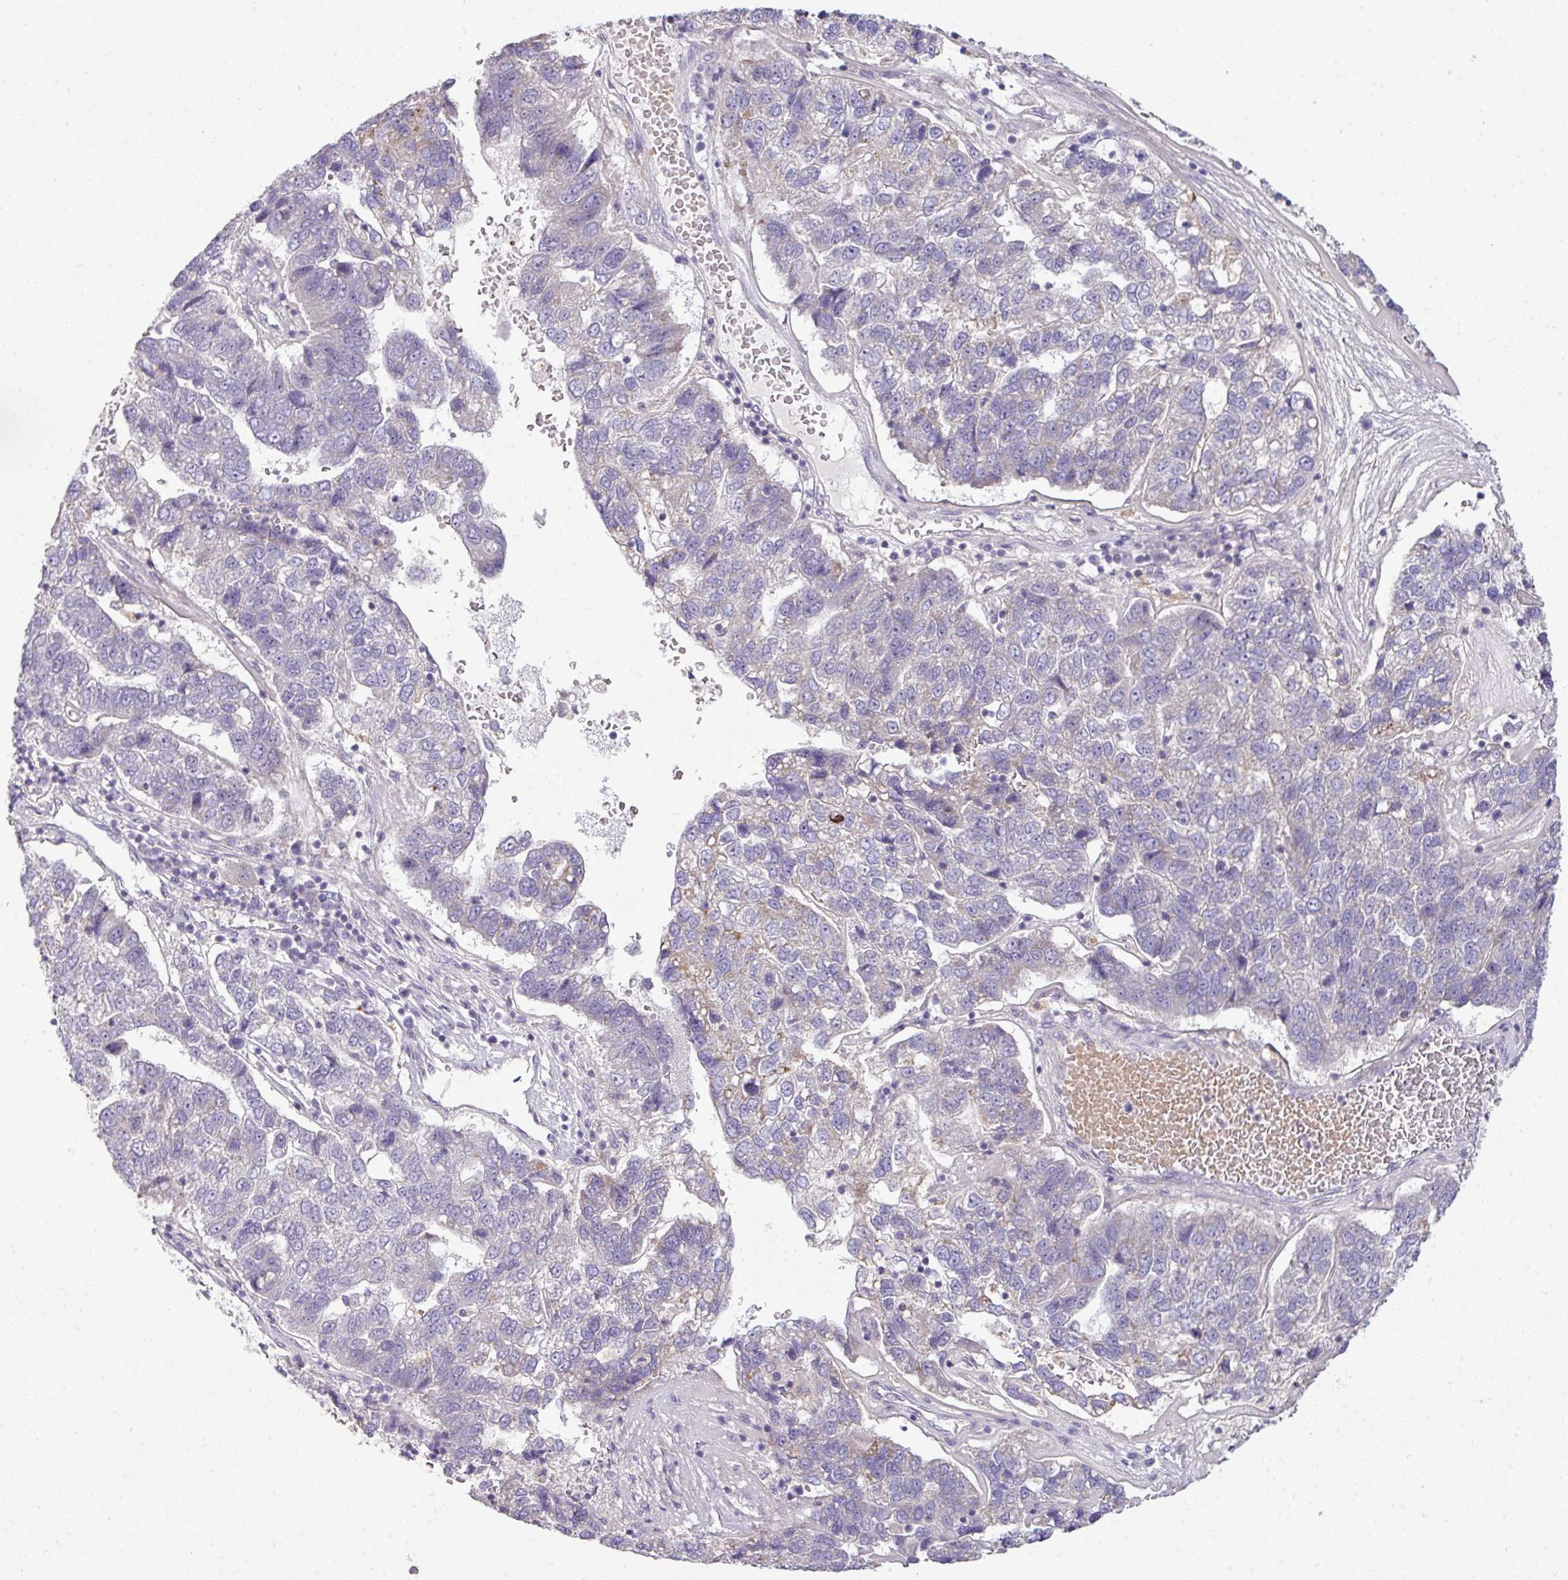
{"staining": {"intensity": "weak", "quantity": "<25%", "location": "cytoplasmic/membranous"}, "tissue": "pancreatic cancer", "cell_type": "Tumor cells", "image_type": "cancer", "snomed": [{"axis": "morphology", "description": "Adenocarcinoma, NOS"}, {"axis": "topography", "description": "Pancreas"}], "caption": "This is a photomicrograph of immunohistochemistry (IHC) staining of adenocarcinoma (pancreatic), which shows no positivity in tumor cells.", "gene": "STAT5A", "patient": {"sex": "female", "age": 61}}